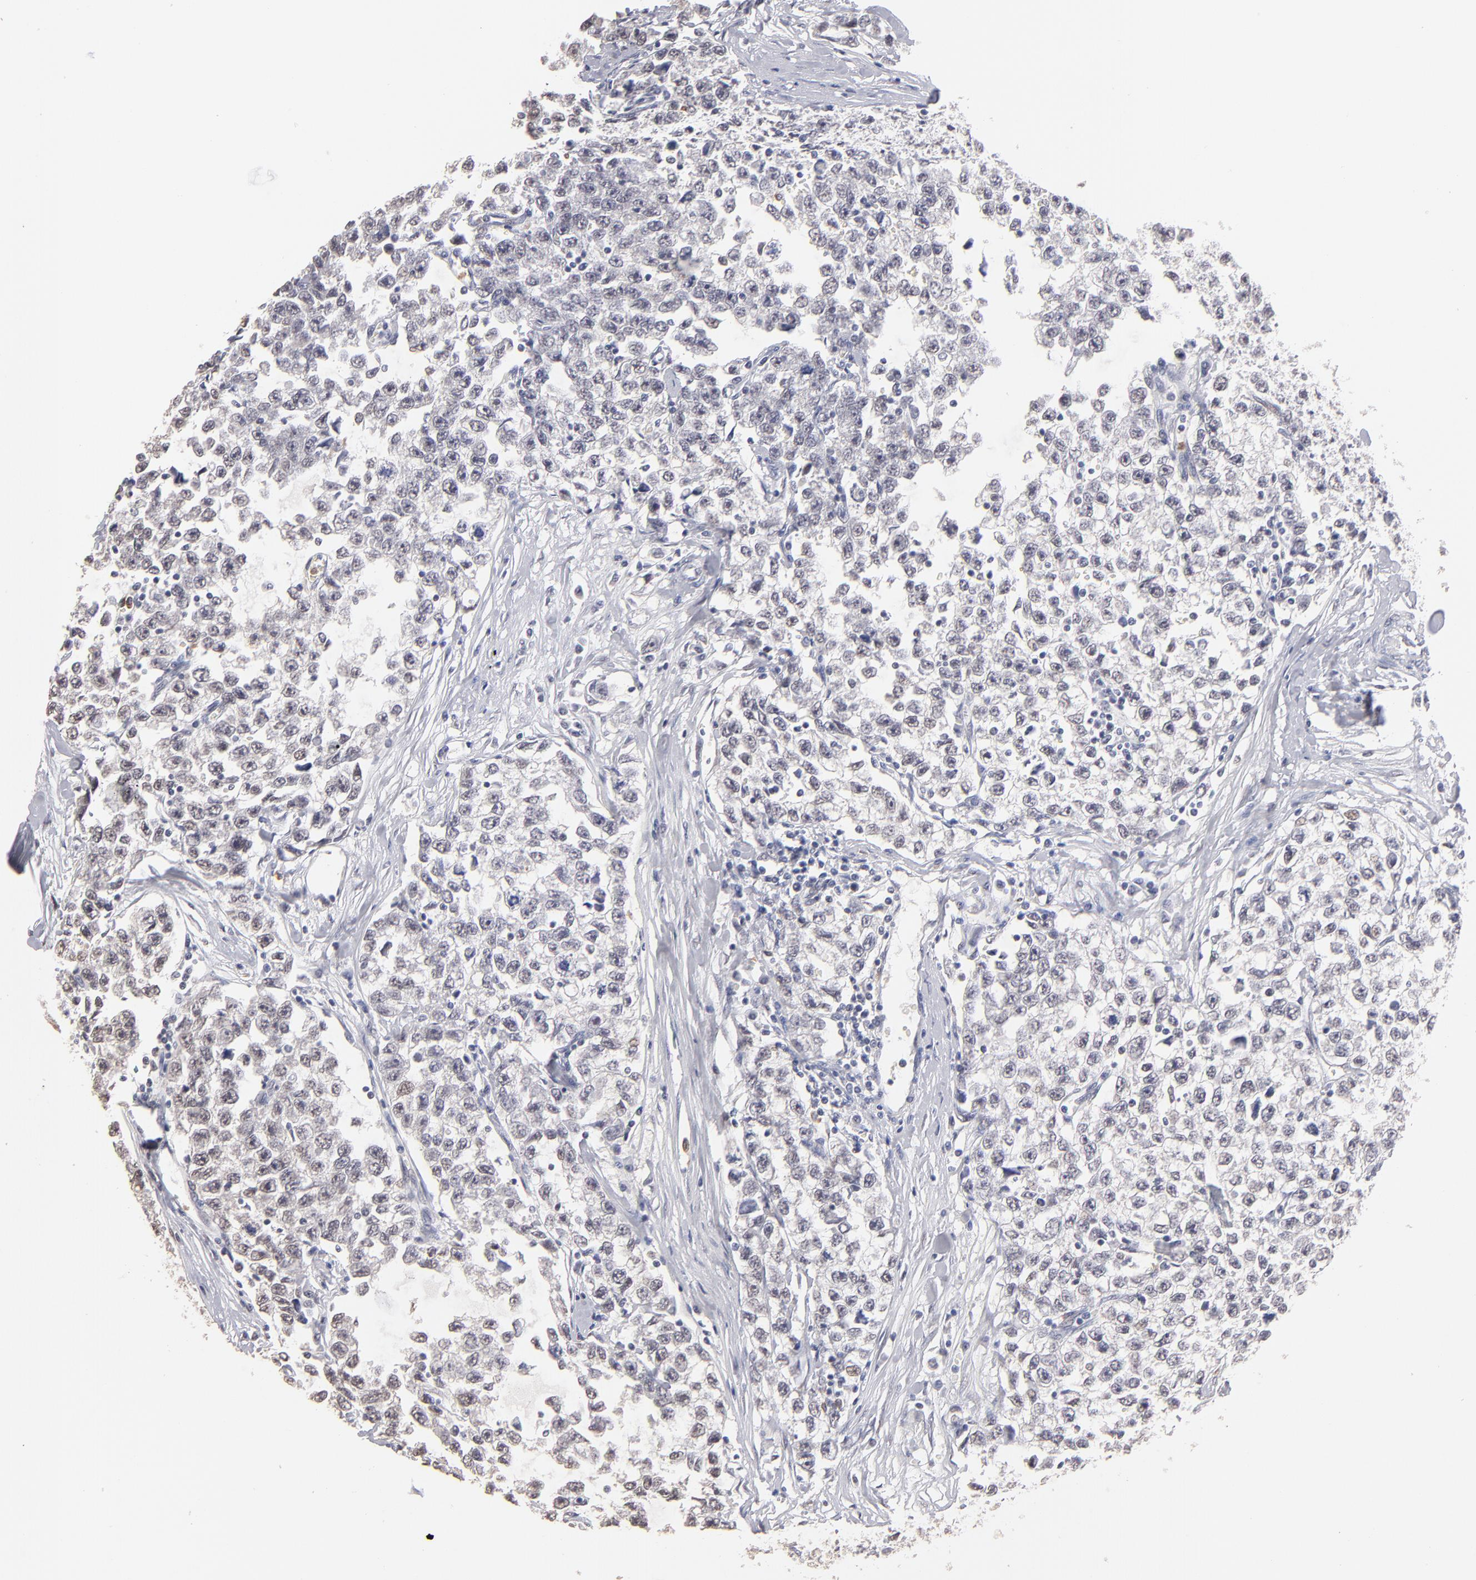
{"staining": {"intensity": "negative", "quantity": "none", "location": "none"}, "tissue": "testis cancer", "cell_type": "Tumor cells", "image_type": "cancer", "snomed": [{"axis": "morphology", "description": "Seminoma, NOS"}, {"axis": "morphology", "description": "Carcinoma, Embryonal, NOS"}, {"axis": "topography", "description": "Testis"}], "caption": "Testis cancer (seminoma) was stained to show a protein in brown. There is no significant expression in tumor cells. (Brightfield microscopy of DAB (3,3'-diaminobenzidine) IHC at high magnification).", "gene": "MGAM", "patient": {"sex": "male", "age": 30}}